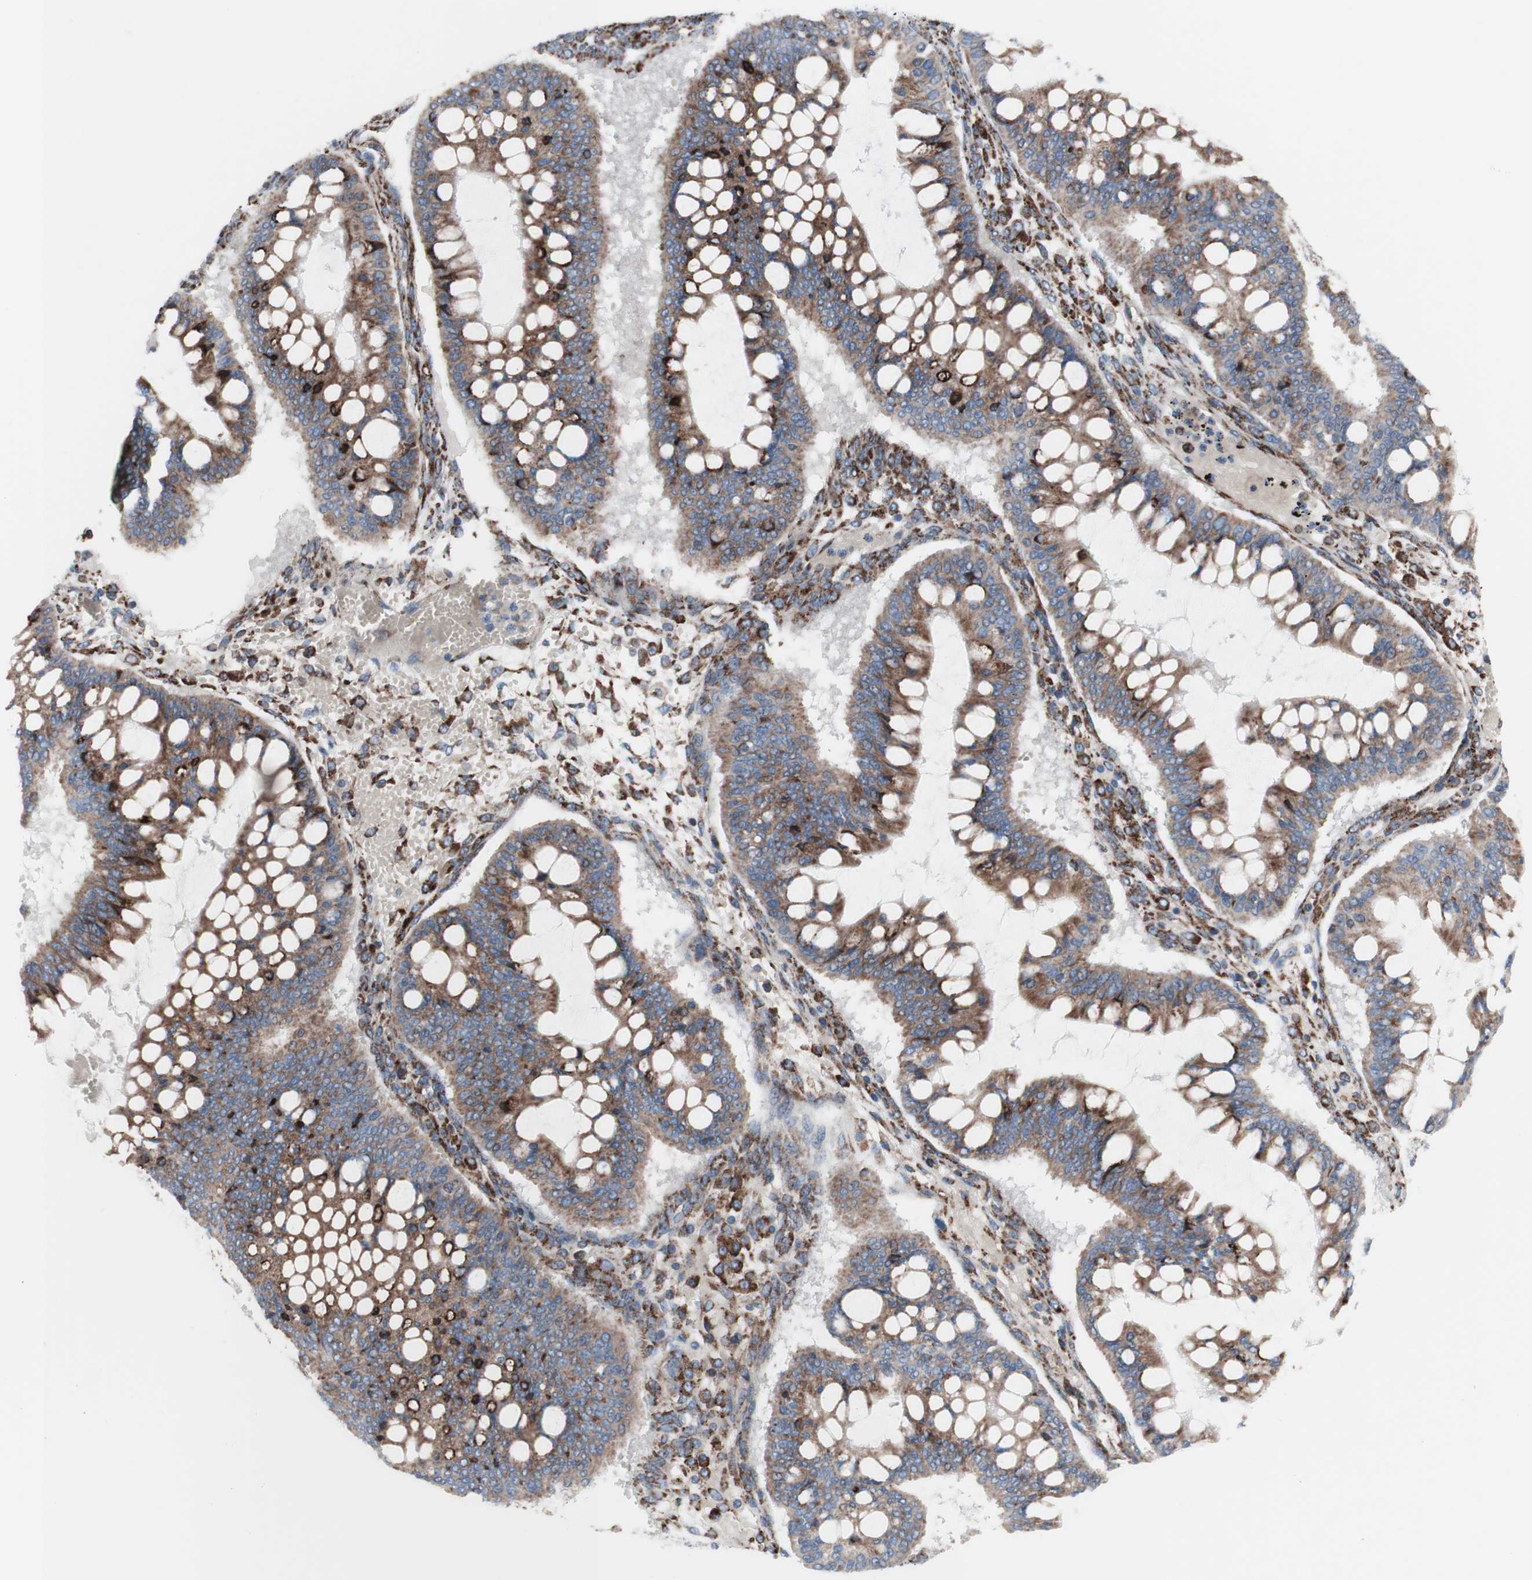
{"staining": {"intensity": "moderate", "quantity": ">75%", "location": "cytoplasmic/membranous"}, "tissue": "ovarian cancer", "cell_type": "Tumor cells", "image_type": "cancer", "snomed": [{"axis": "morphology", "description": "Cystadenocarcinoma, mucinous, NOS"}, {"axis": "topography", "description": "Ovary"}], "caption": "Ovarian cancer (mucinous cystadenocarcinoma) stained with a brown dye reveals moderate cytoplasmic/membranous positive positivity in approximately >75% of tumor cells.", "gene": "AGPAT5", "patient": {"sex": "female", "age": 73}}